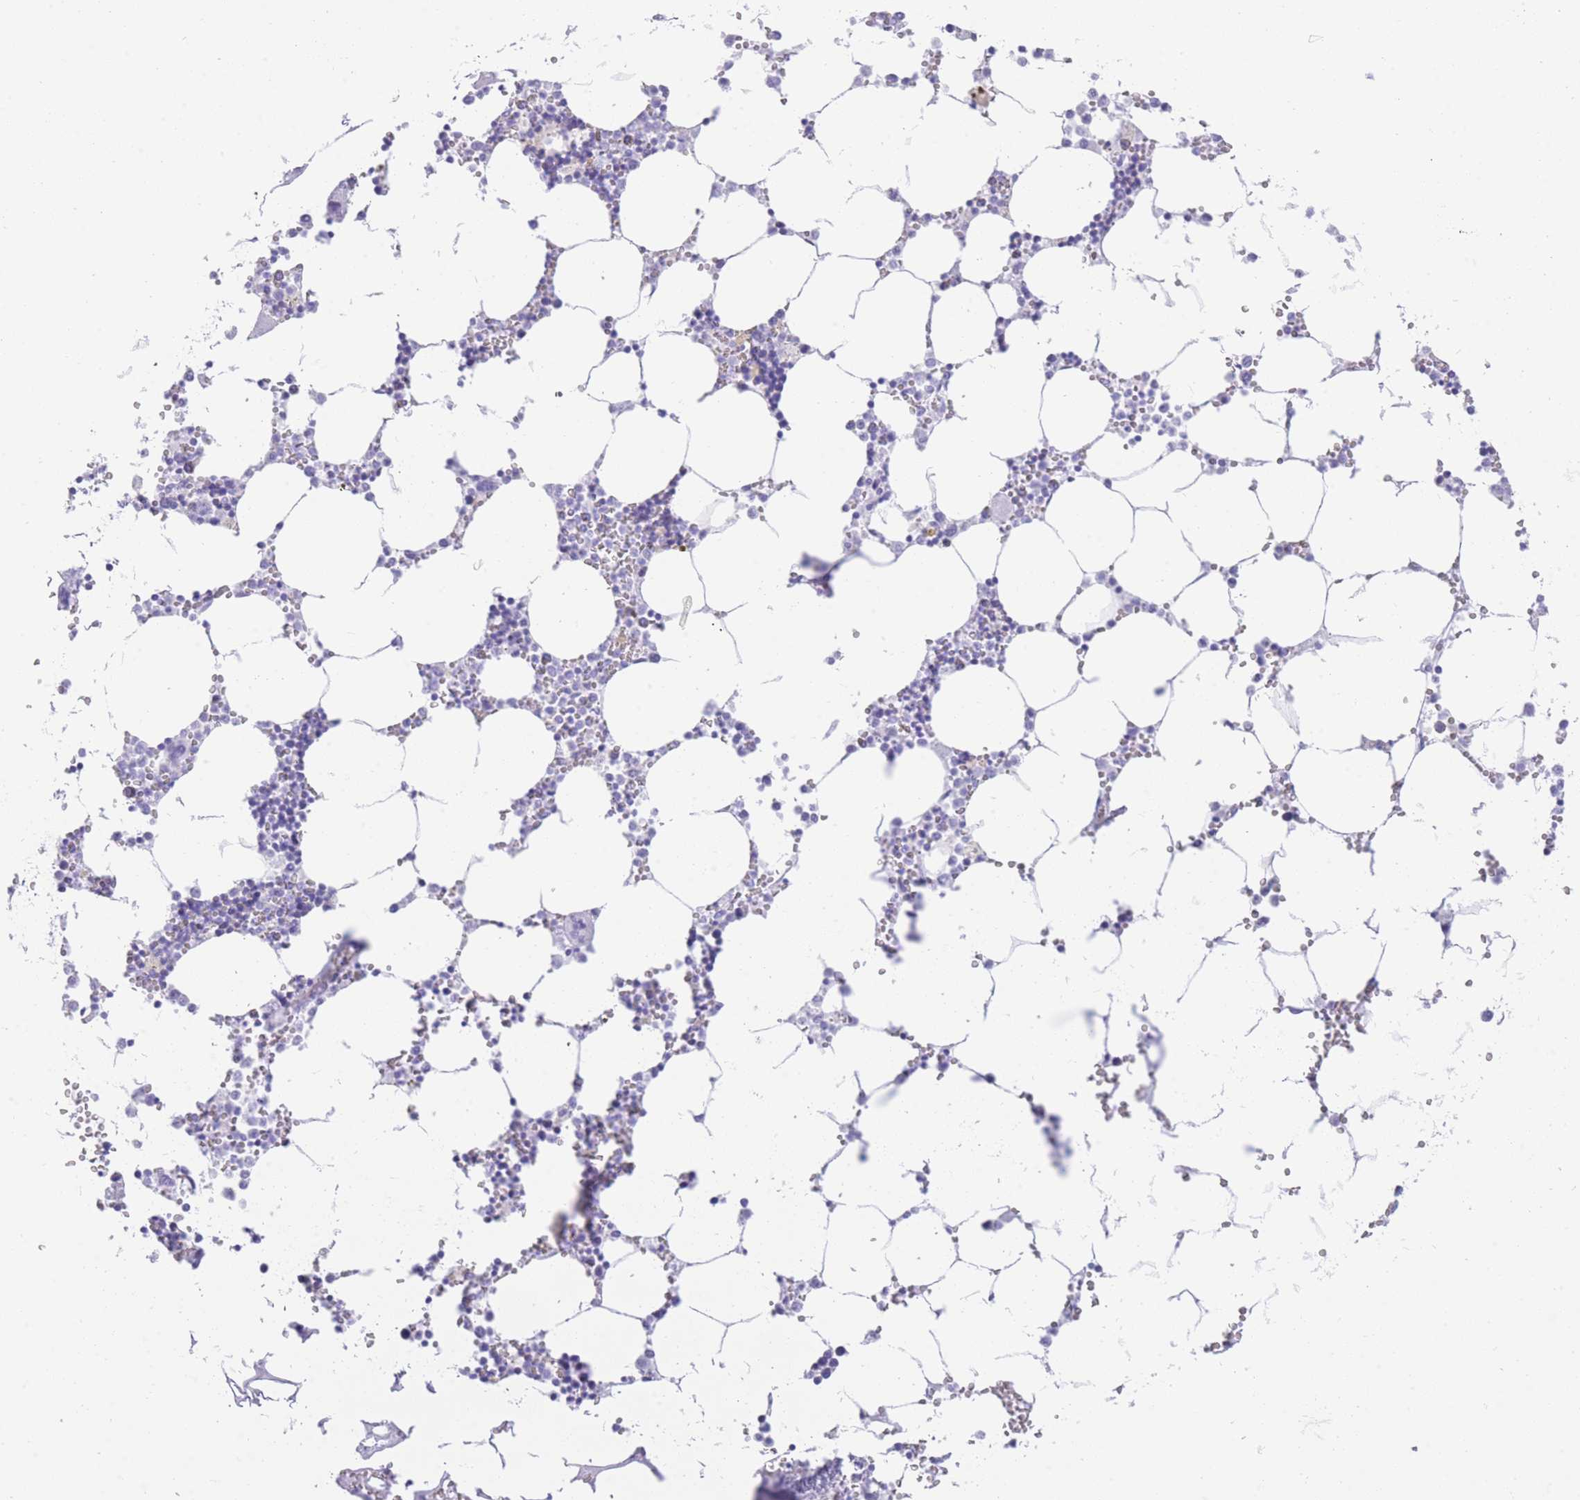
{"staining": {"intensity": "negative", "quantity": "none", "location": "none"}, "tissue": "bone marrow", "cell_type": "Hematopoietic cells", "image_type": "normal", "snomed": [{"axis": "morphology", "description": "Normal tissue, NOS"}, {"axis": "topography", "description": "Bone marrow"}], "caption": "This is an immunohistochemistry photomicrograph of unremarkable bone marrow. There is no staining in hematopoietic cells.", "gene": "ELOA2", "patient": {"sex": "male", "age": 54}}